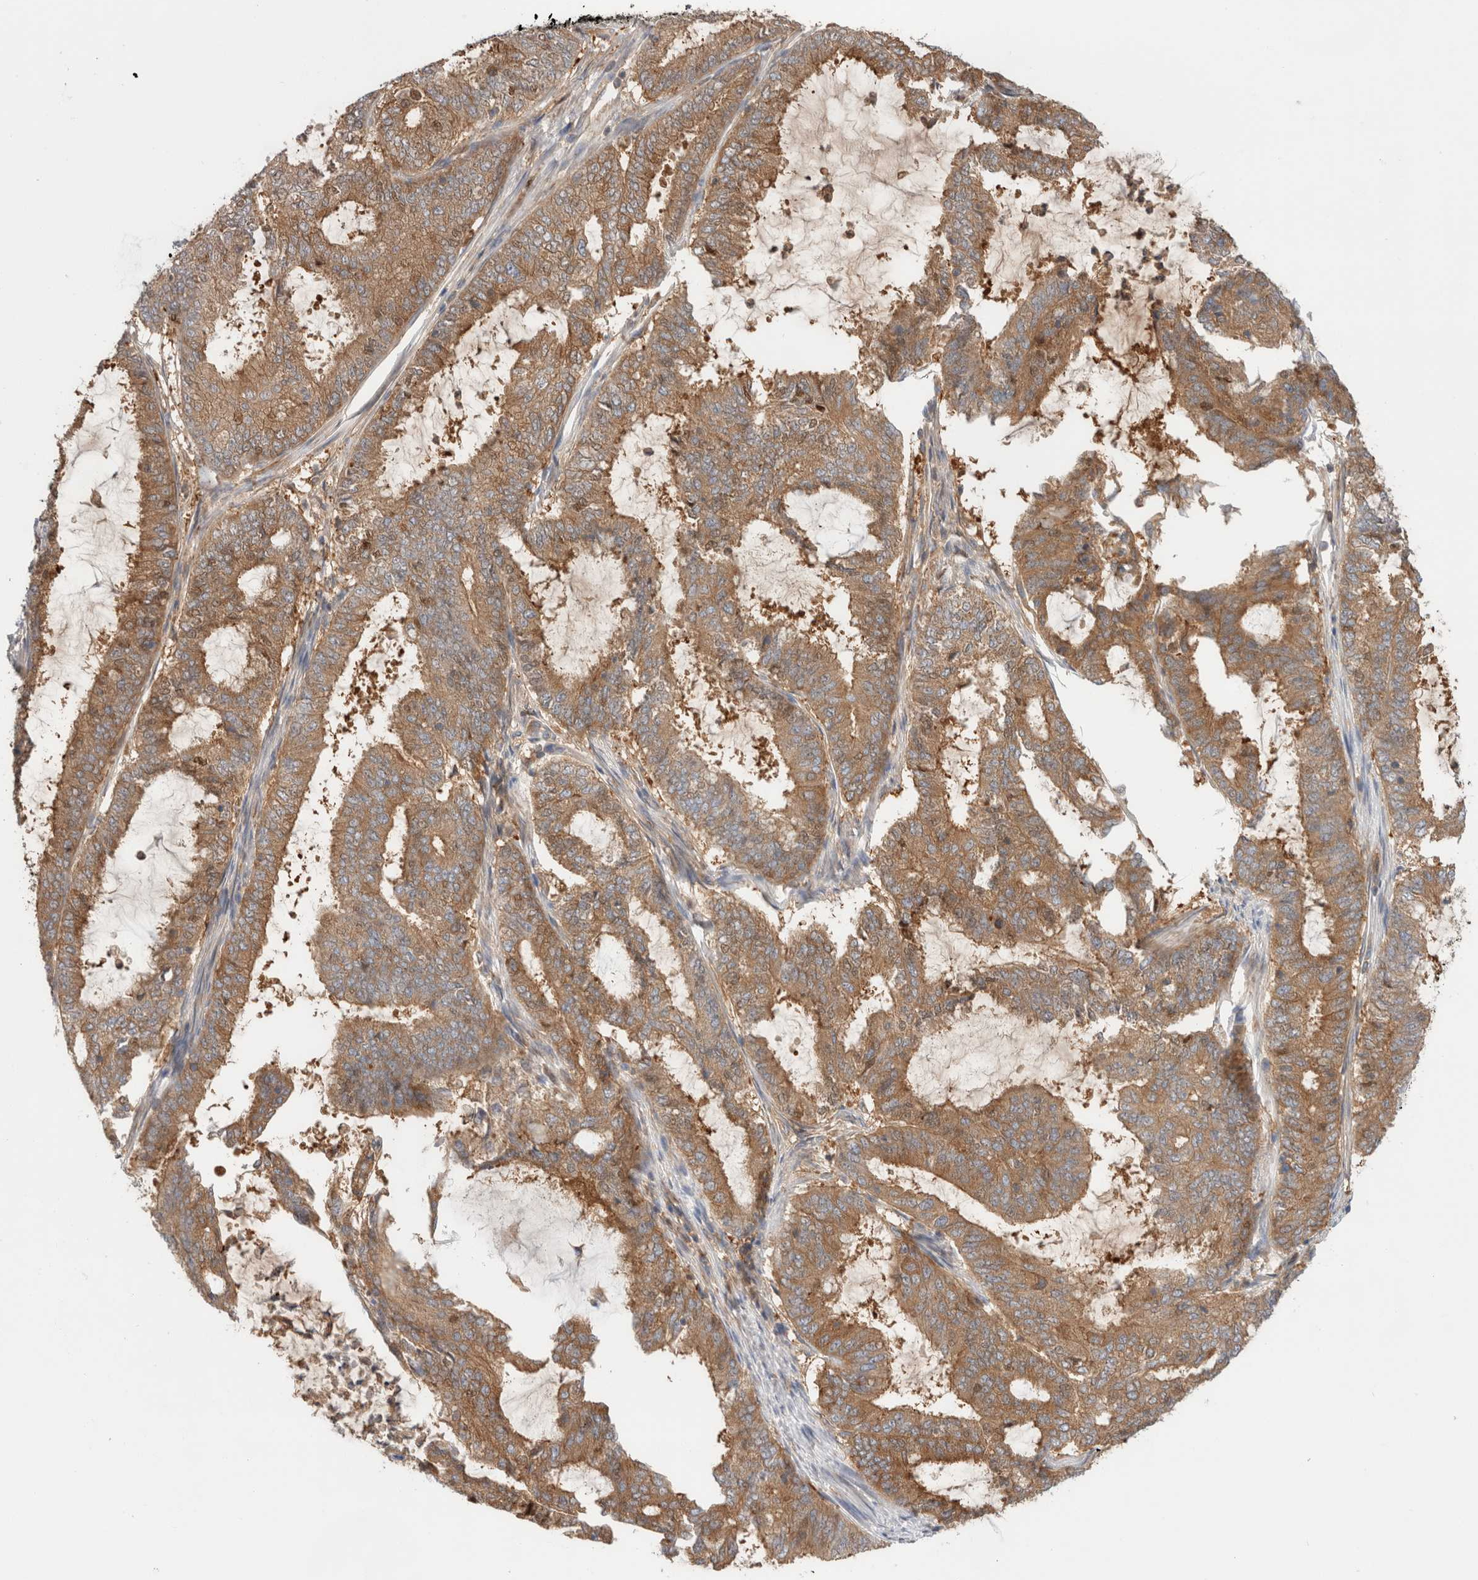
{"staining": {"intensity": "moderate", "quantity": ">75%", "location": "cytoplasmic/membranous"}, "tissue": "endometrial cancer", "cell_type": "Tumor cells", "image_type": "cancer", "snomed": [{"axis": "morphology", "description": "Adenocarcinoma, NOS"}, {"axis": "topography", "description": "Endometrium"}], "caption": "IHC photomicrograph of neoplastic tissue: adenocarcinoma (endometrial) stained using immunohistochemistry (IHC) demonstrates medium levels of moderate protein expression localized specifically in the cytoplasmic/membranous of tumor cells, appearing as a cytoplasmic/membranous brown color.", "gene": "KLHL14", "patient": {"sex": "female", "age": 51}}